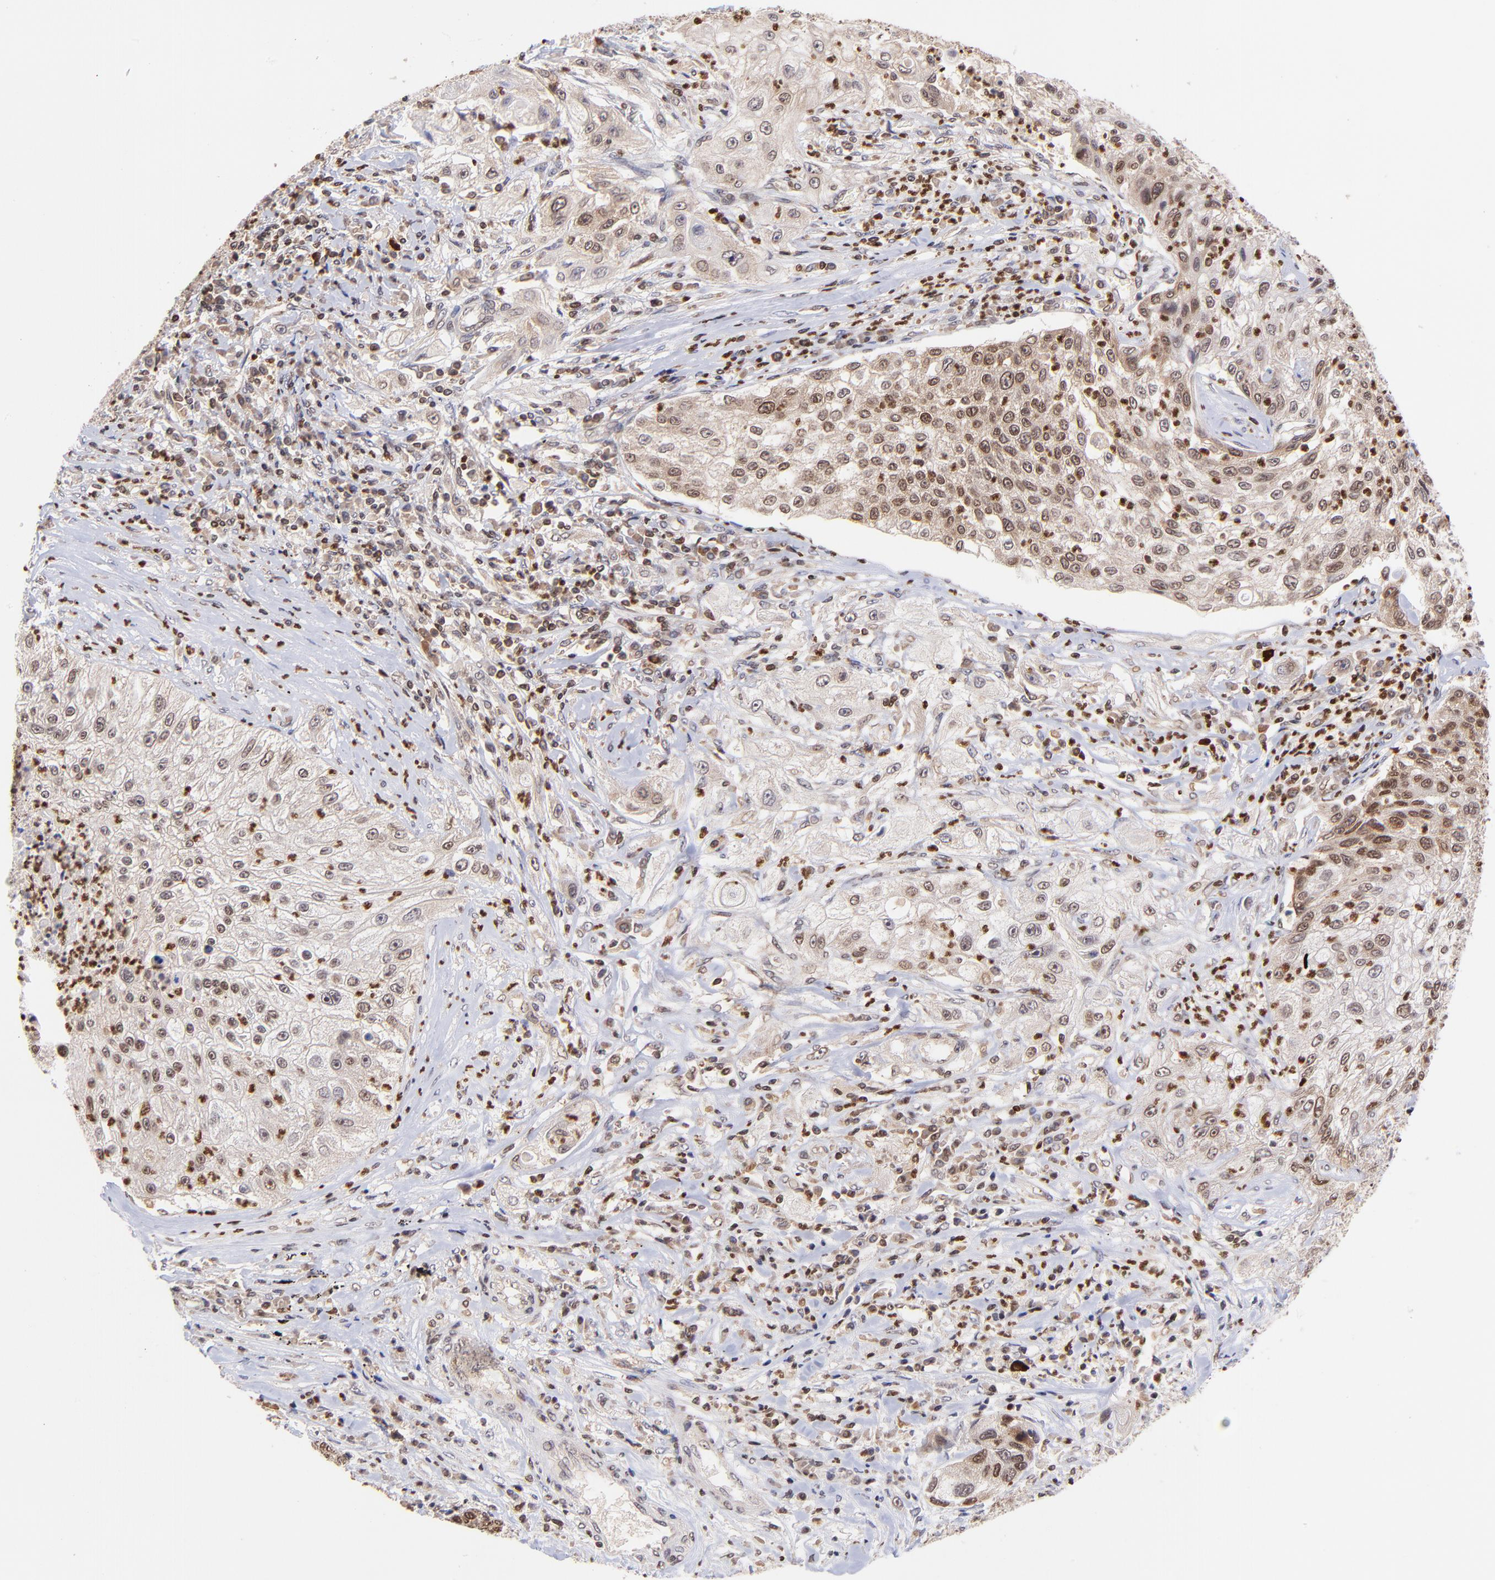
{"staining": {"intensity": "moderate", "quantity": ">75%", "location": "cytoplasmic/membranous,nuclear"}, "tissue": "lung cancer", "cell_type": "Tumor cells", "image_type": "cancer", "snomed": [{"axis": "morphology", "description": "Inflammation, NOS"}, {"axis": "morphology", "description": "Squamous cell carcinoma, NOS"}, {"axis": "topography", "description": "Lymph node"}, {"axis": "topography", "description": "Soft tissue"}, {"axis": "topography", "description": "Lung"}], "caption": "Immunohistochemical staining of human squamous cell carcinoma (lung) exhibits medium levels of moderate cytoplasmic/membranous and nuclear protein positivity in approximately >75% of tumor cells.", "gene": "WDR25", "patient": {"sex": "male", "age": 66}}